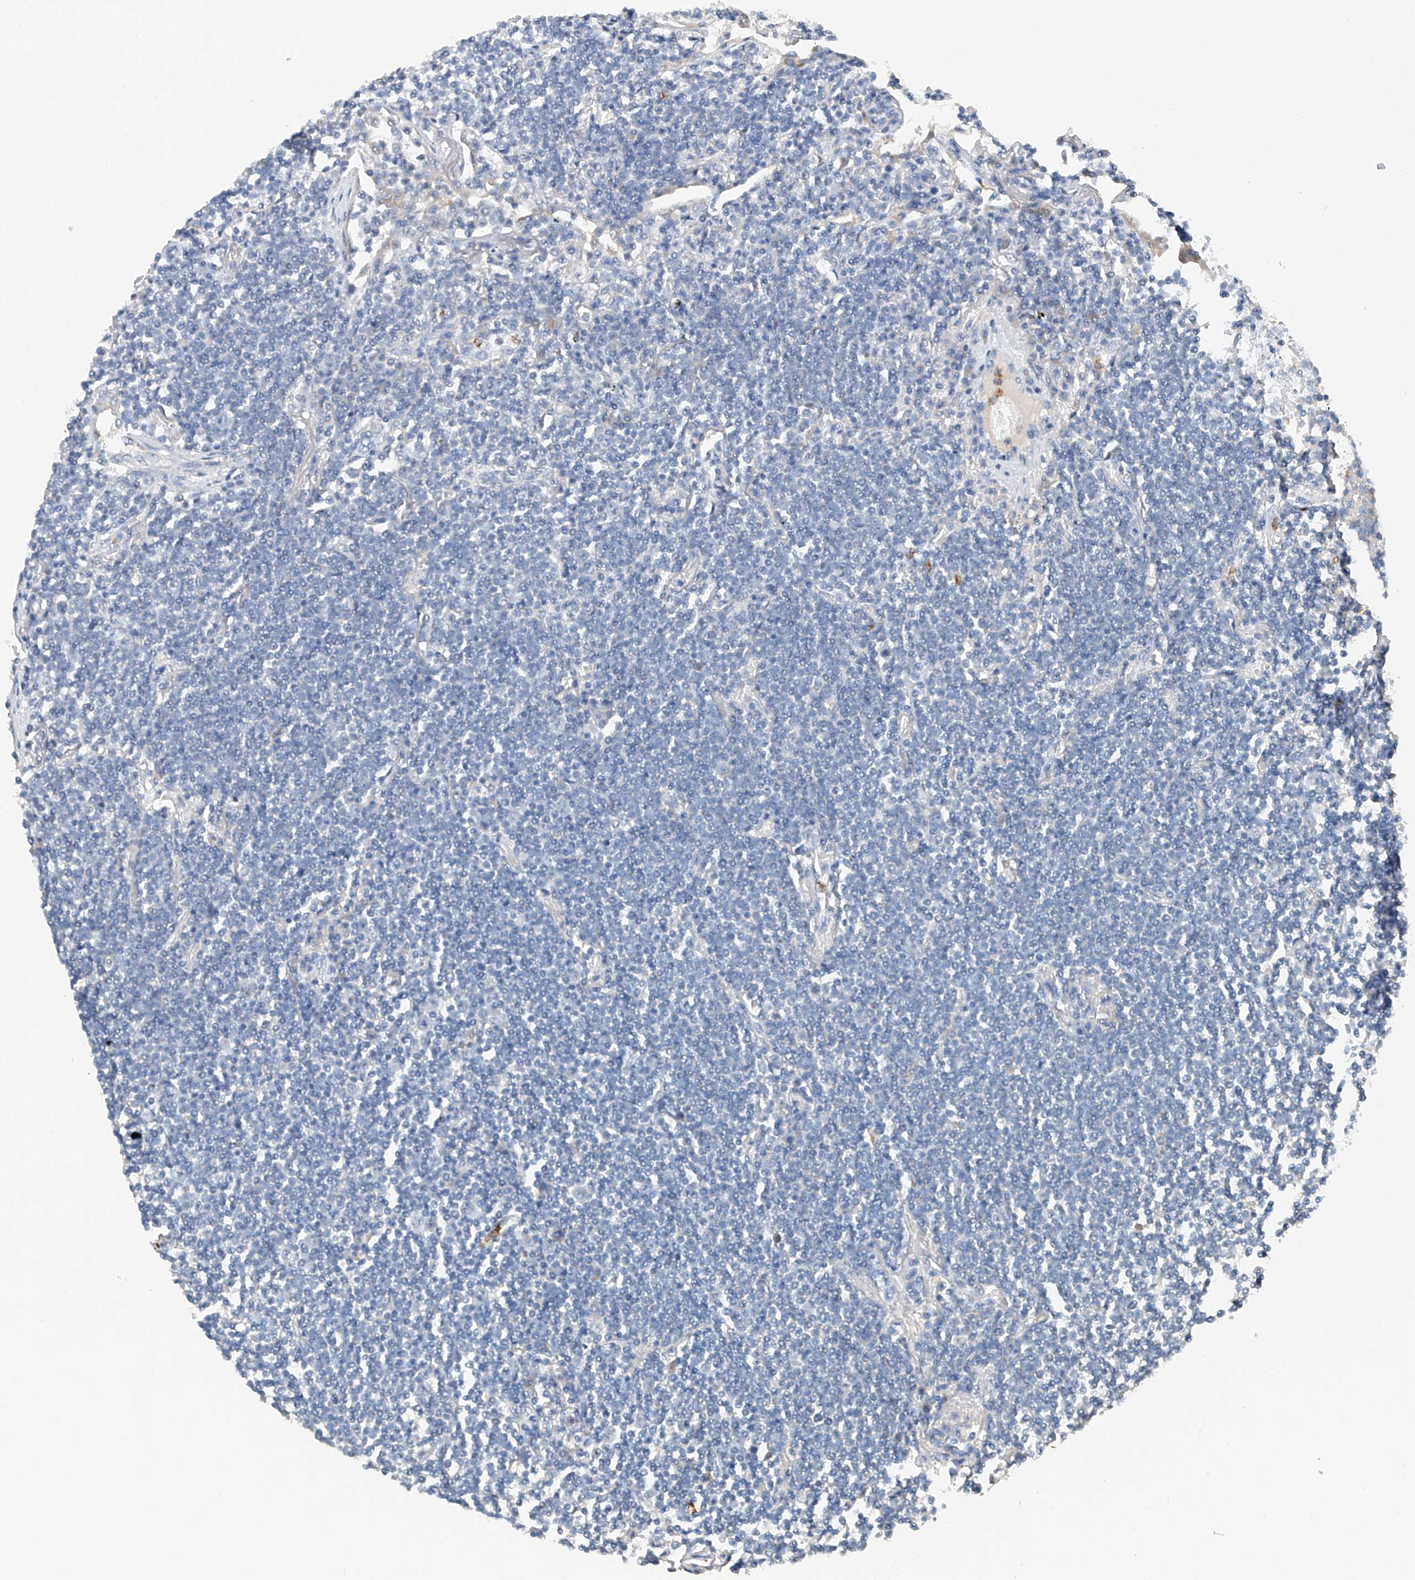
{"staining": {"intensity": "negative", "quantity": "none", "location": "none"}, "tissue": "lymphoma", "cell_type": "Tumor cells", "image_type": "cancer", "snomed": [{"axis": "morphology", "description": "Malignant lymphoma, non-Hodgkin's type, Low grade"}, {"axis": "topography", "description": "Lung"}], "caption": "Tumor cells show no significant protein expression in lymphoma. (DAB (3,3'-diaminobenzidine) immunohistochemistry with hematoxylin counter stain).", "gene": "GPC4", "patient": {"sex": "female", "age": 71}}